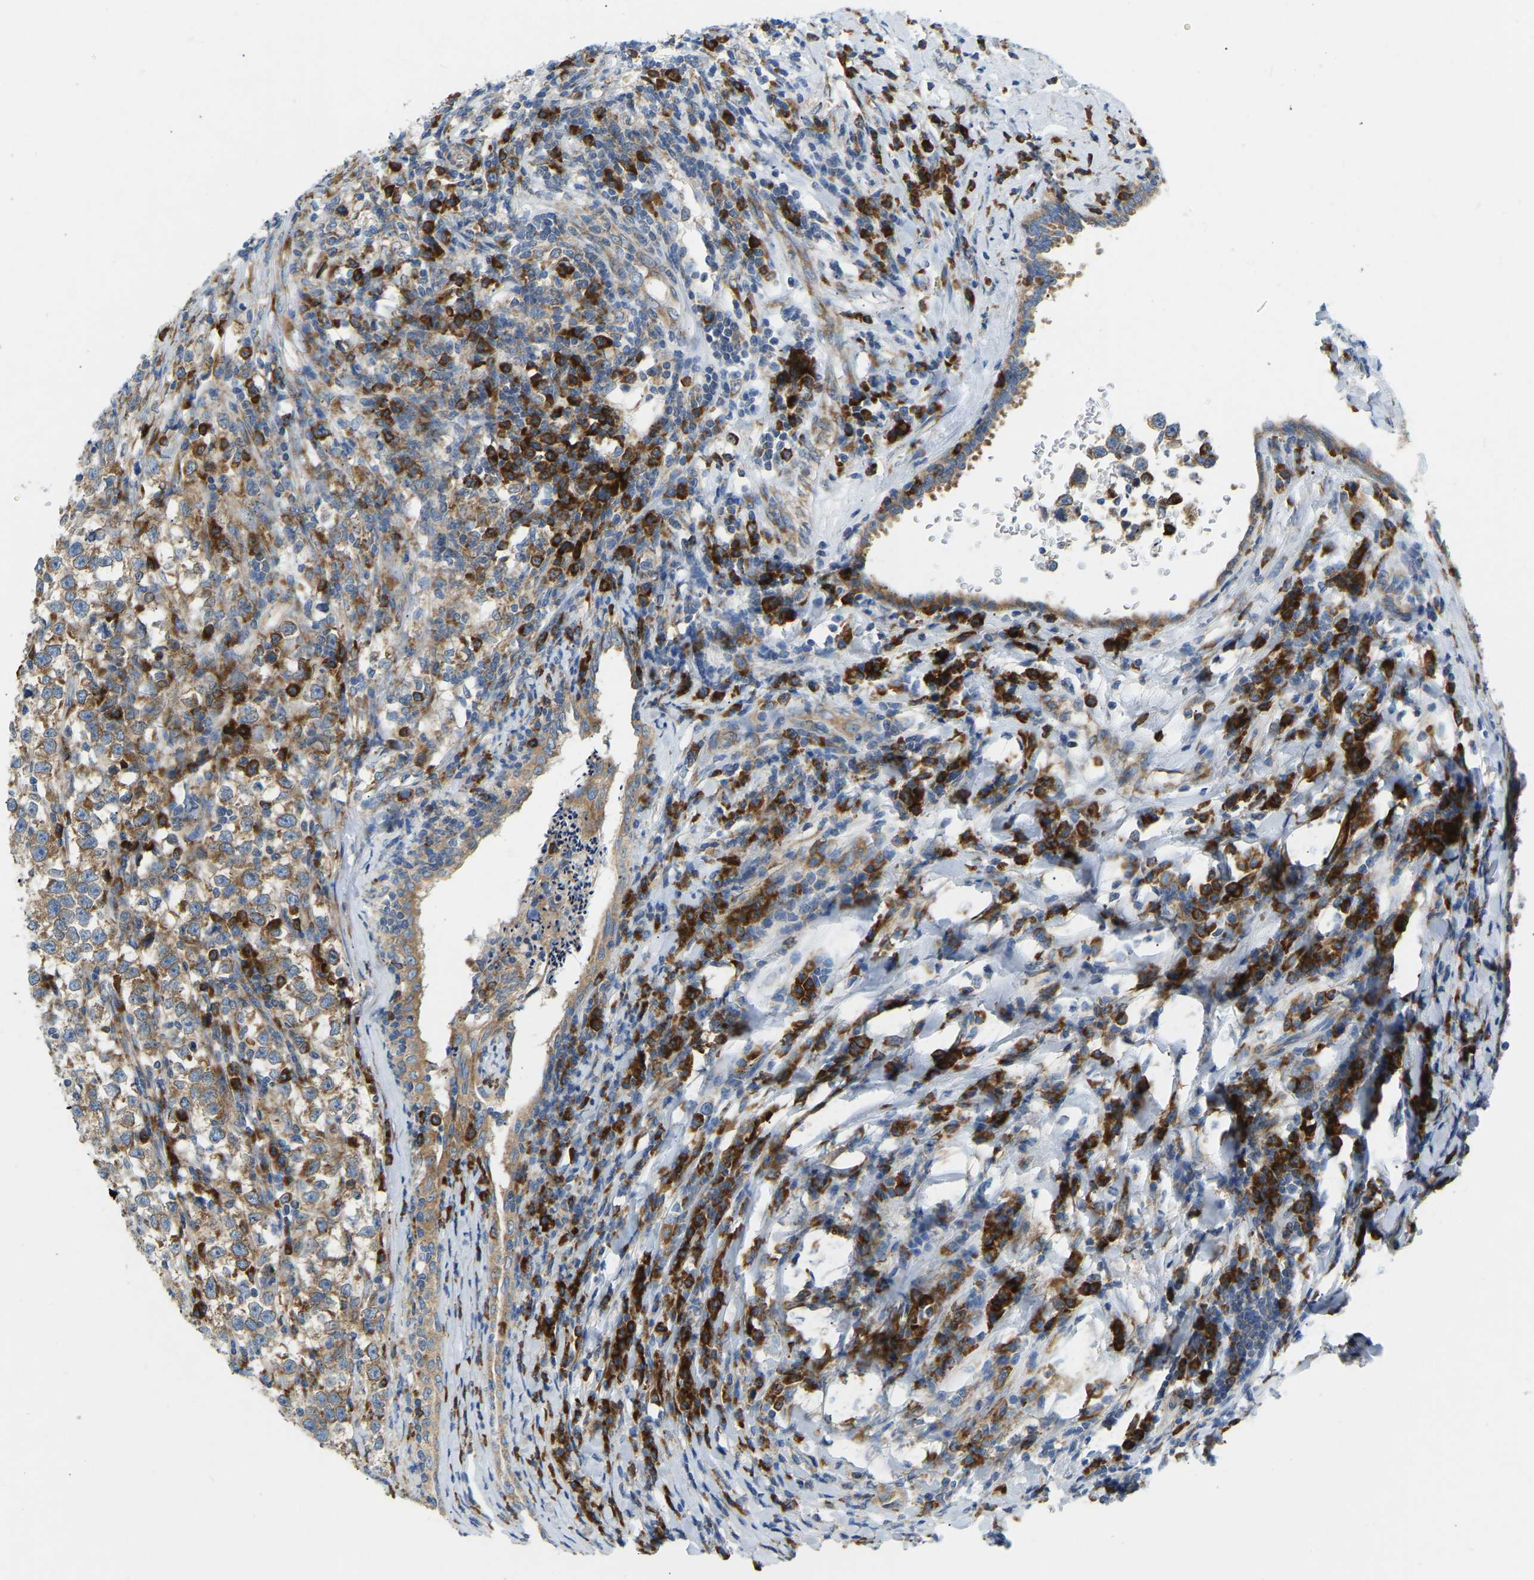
{"staining": {"intensity": "moderate", "quantity": ">75%", "location": "cytoplasmic/membranous"}, "tissue": "testis cancer", "cell_type": "Tumor cells", "image_type": "cancer", "snomed": [{"axis": "morphology", "description": "Normal tissue, NOS"}, {"axis": "morphology", "description": "Seminoma, NOS"}, {"axis": "topography", "description": "Testis"}], "caption": "Moderate cytoplasmic/membranous protein expression is appreciated in approximately >75% of tumor cells in testis seminoma. (DAB (3,3'-diaminobenzidine) IHC with brightfield microscopy, high magnification).", "gene": "SND1", "patient": {"sex": "male", "age": 43}}